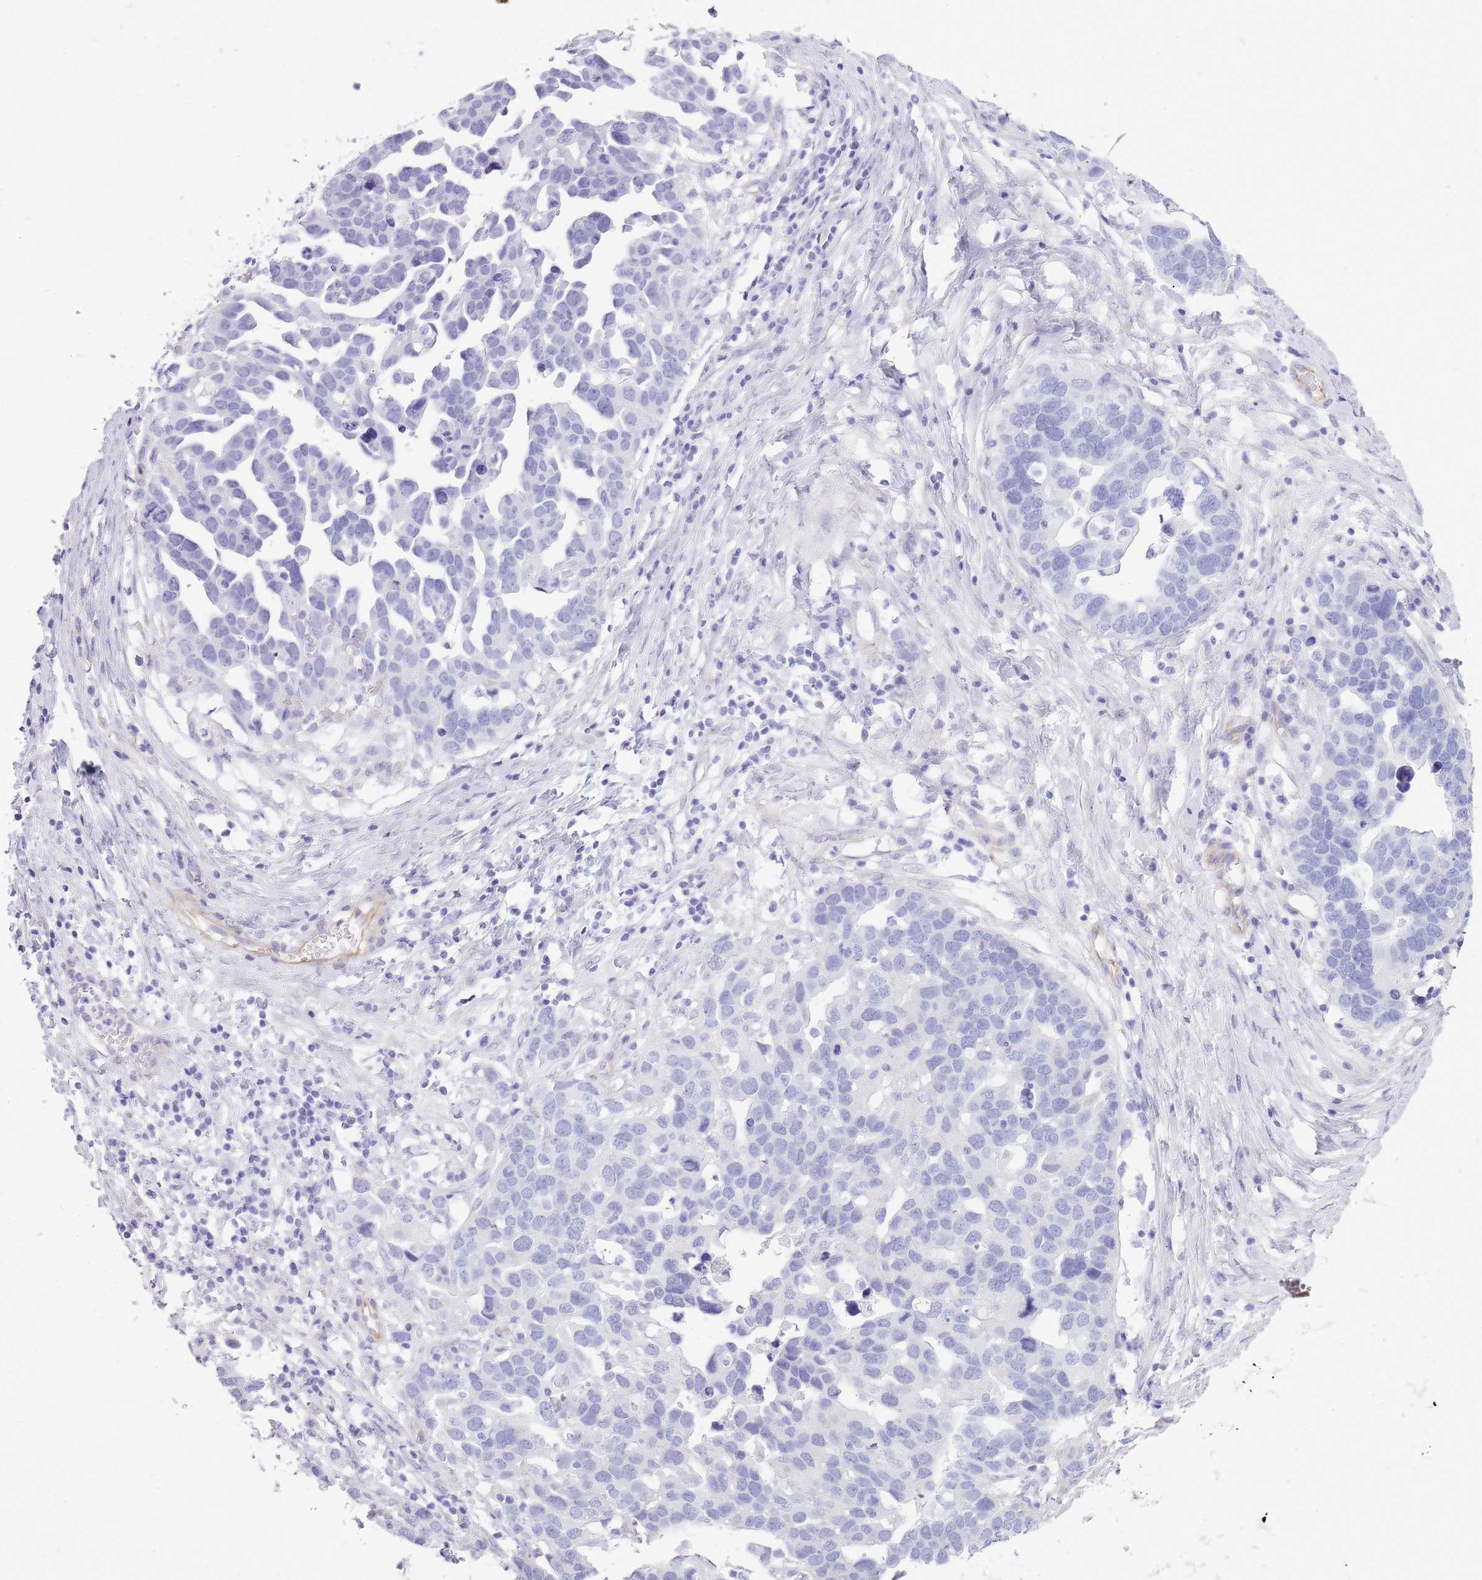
{"staining": {"intensity": "negative", "quantity": "none", "location": "none"}, "tissue": "ovarian cancer", "cell_type": "Tumor cells", "image_type": "cancer", "snomed": [{"axis": "morphology", "description": "Cystadenocarcinoma, serous, NOS"}, {"axis": "topography", "description": "Ovary"}], "caption": "This is an immunohistochemistry micrograph of ovarian cancer. There is no positivity in tumor cells.", "gene": "MTSS2", "patient": {"sex": "female", "age": 54}}